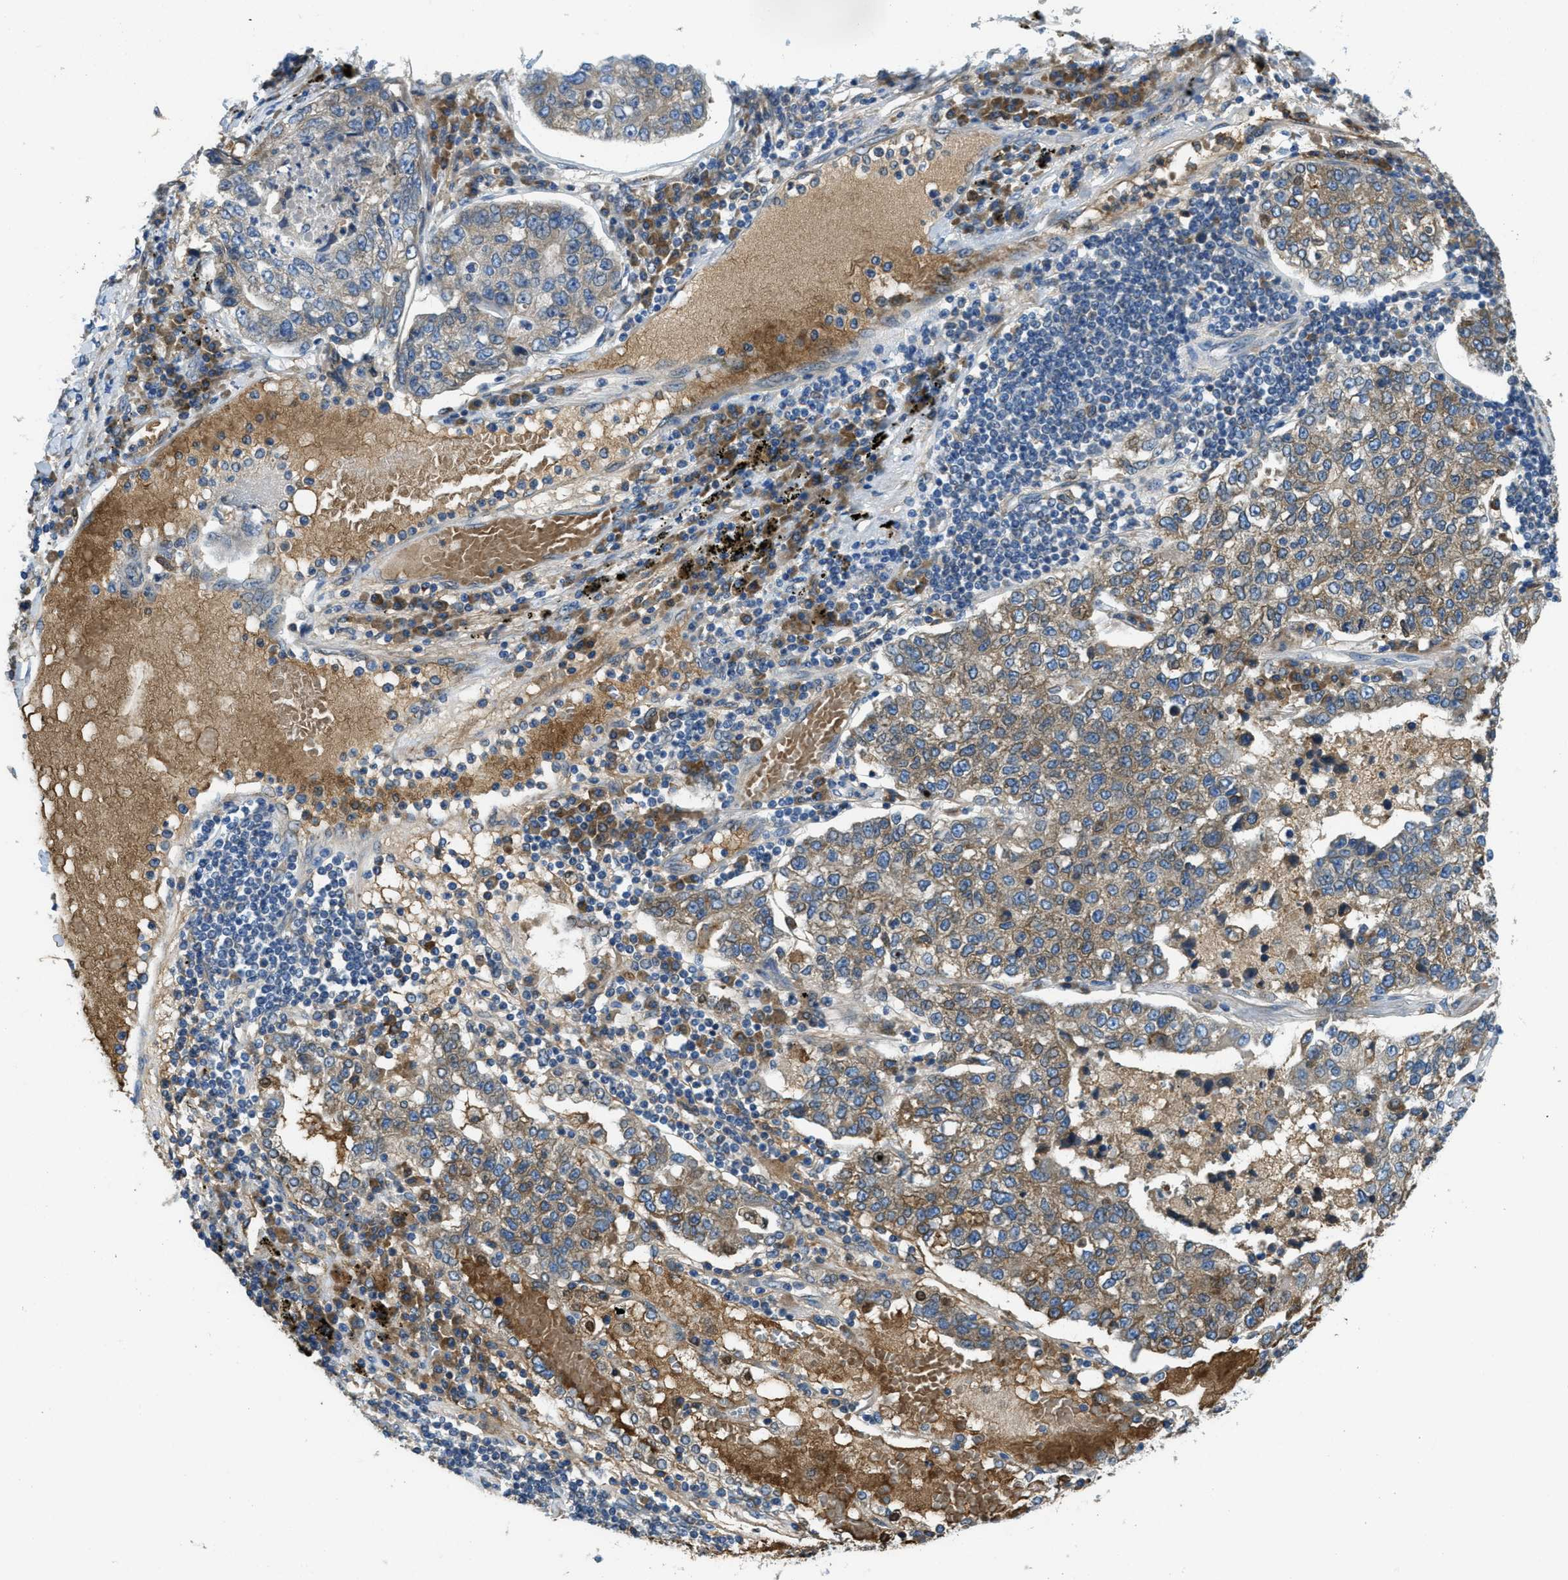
{"staining": {"intensity": "moderate", "quantity": ">75%", "location": "cytoplasmic/membranous"}, "tissue": "lung cancer", "cell_type": "Tumor cells", "image_type": "cancer", "snomed": [{"axis": "morphology", "description": "Adenocarcinoma, NOS"}, {"axis": "topography", "description": "Lung"}], "caption": "Adenocarcinoma (lung) stained for a protein (brown) shows moderate cytoplasmic/membranous positive expression in approximately >75% of tumor cells.", "gene": "MPDU1", "patient": {"sex": "male", "age": 49}}